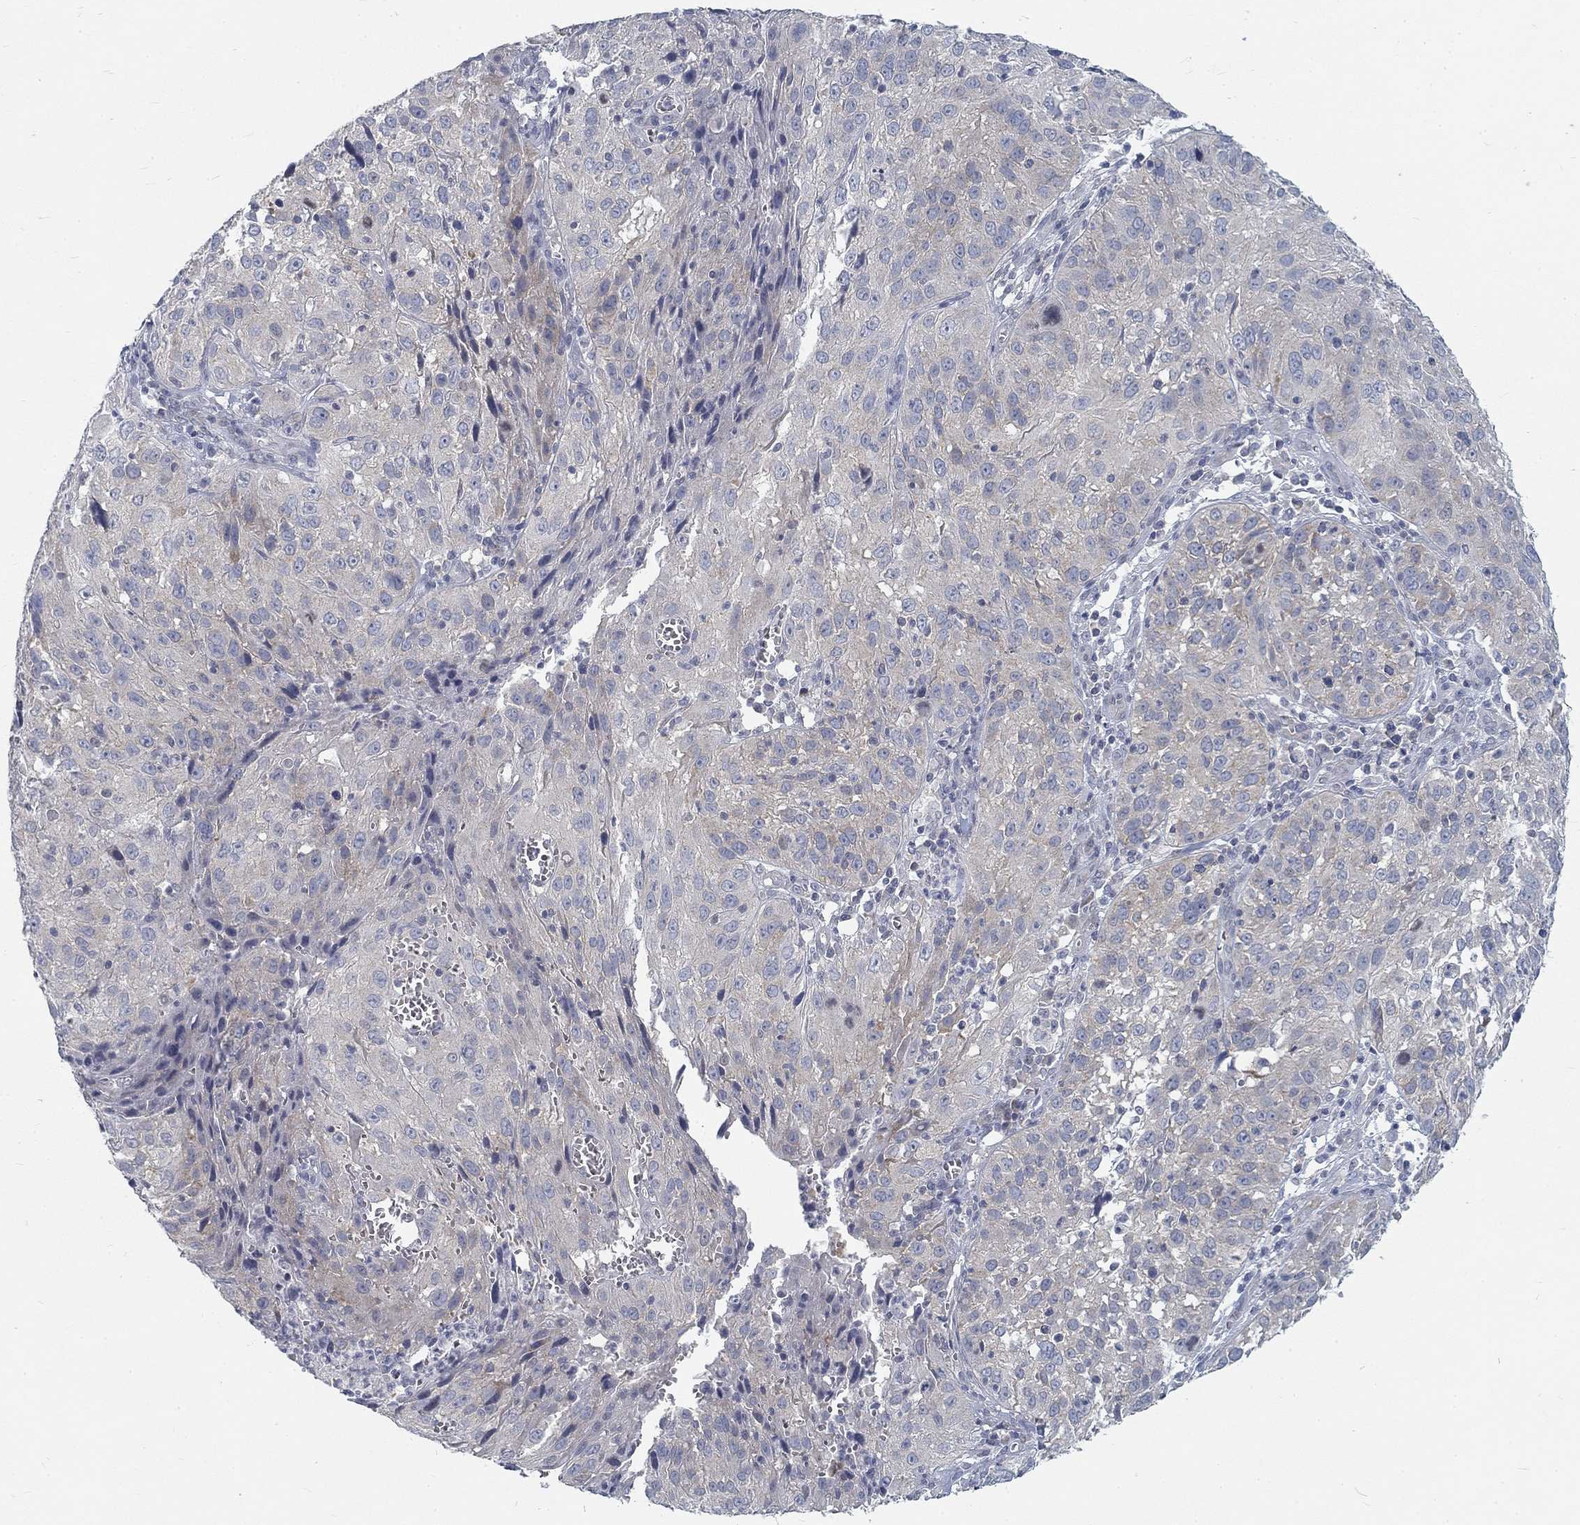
{"staining": {"intensity": "weak", "quantity": "<25%", "location": "cytoplasmic/membranous"}, "tissue": "cervical cancer", "cell_type": "Tumor cells", "image_type": "cancer", "snomed": [{"axis": "morphology", "description": "Squamous cell carcinoma, NOS"}, {"axis": "topography", "description": "Cervix"}], "caption": "High magnification brightfield microscopy of cervical squamous cell carcinoma stained with DAB (brown) and counterstained with hematoxylin (blue): tumor cells show no significant positivity.", "gene": "ATP1A3", "patient": {"sex": "female", "age": 32}}